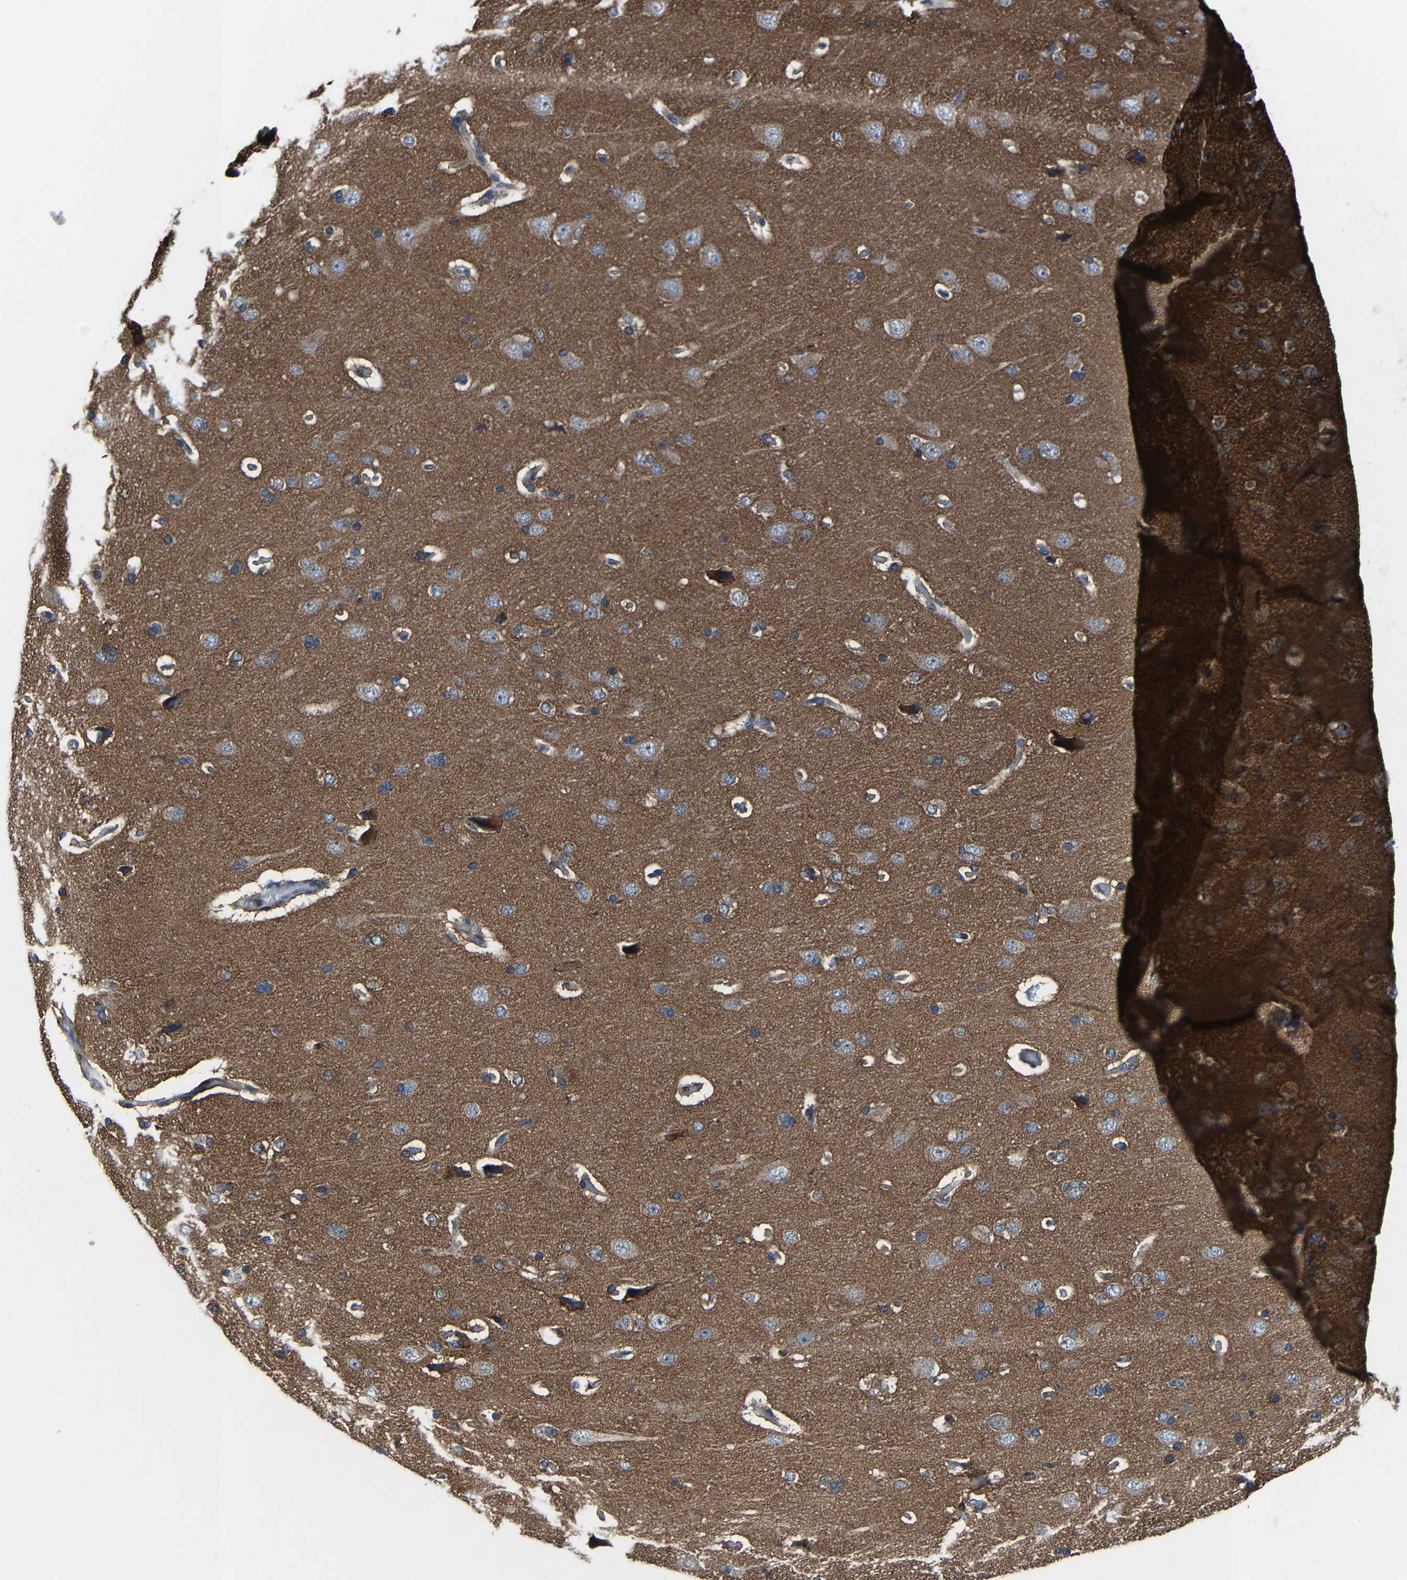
{"staining": {"intensity": "moderate", "quantity": ">75%", "location": "cytoplasmic/membranous"}, "tissue": "cerebral cortex", "cell_type": "Endothelial cells", "image_type": "normal", "snomed": [{"axis": "morphology", "description": "Normal tissue, NOS"}, {"axis": "topography", "description": "Cerebral cortex"}], "caption": "This image reveals IHC staining of unremarkable cerebral cortex, with medium moderate cytoplasmic/membranous positivity in about >75% of endothelial cells.", "gene": "KIAA1958", "patient": {"sex": "male", "age": 62}}